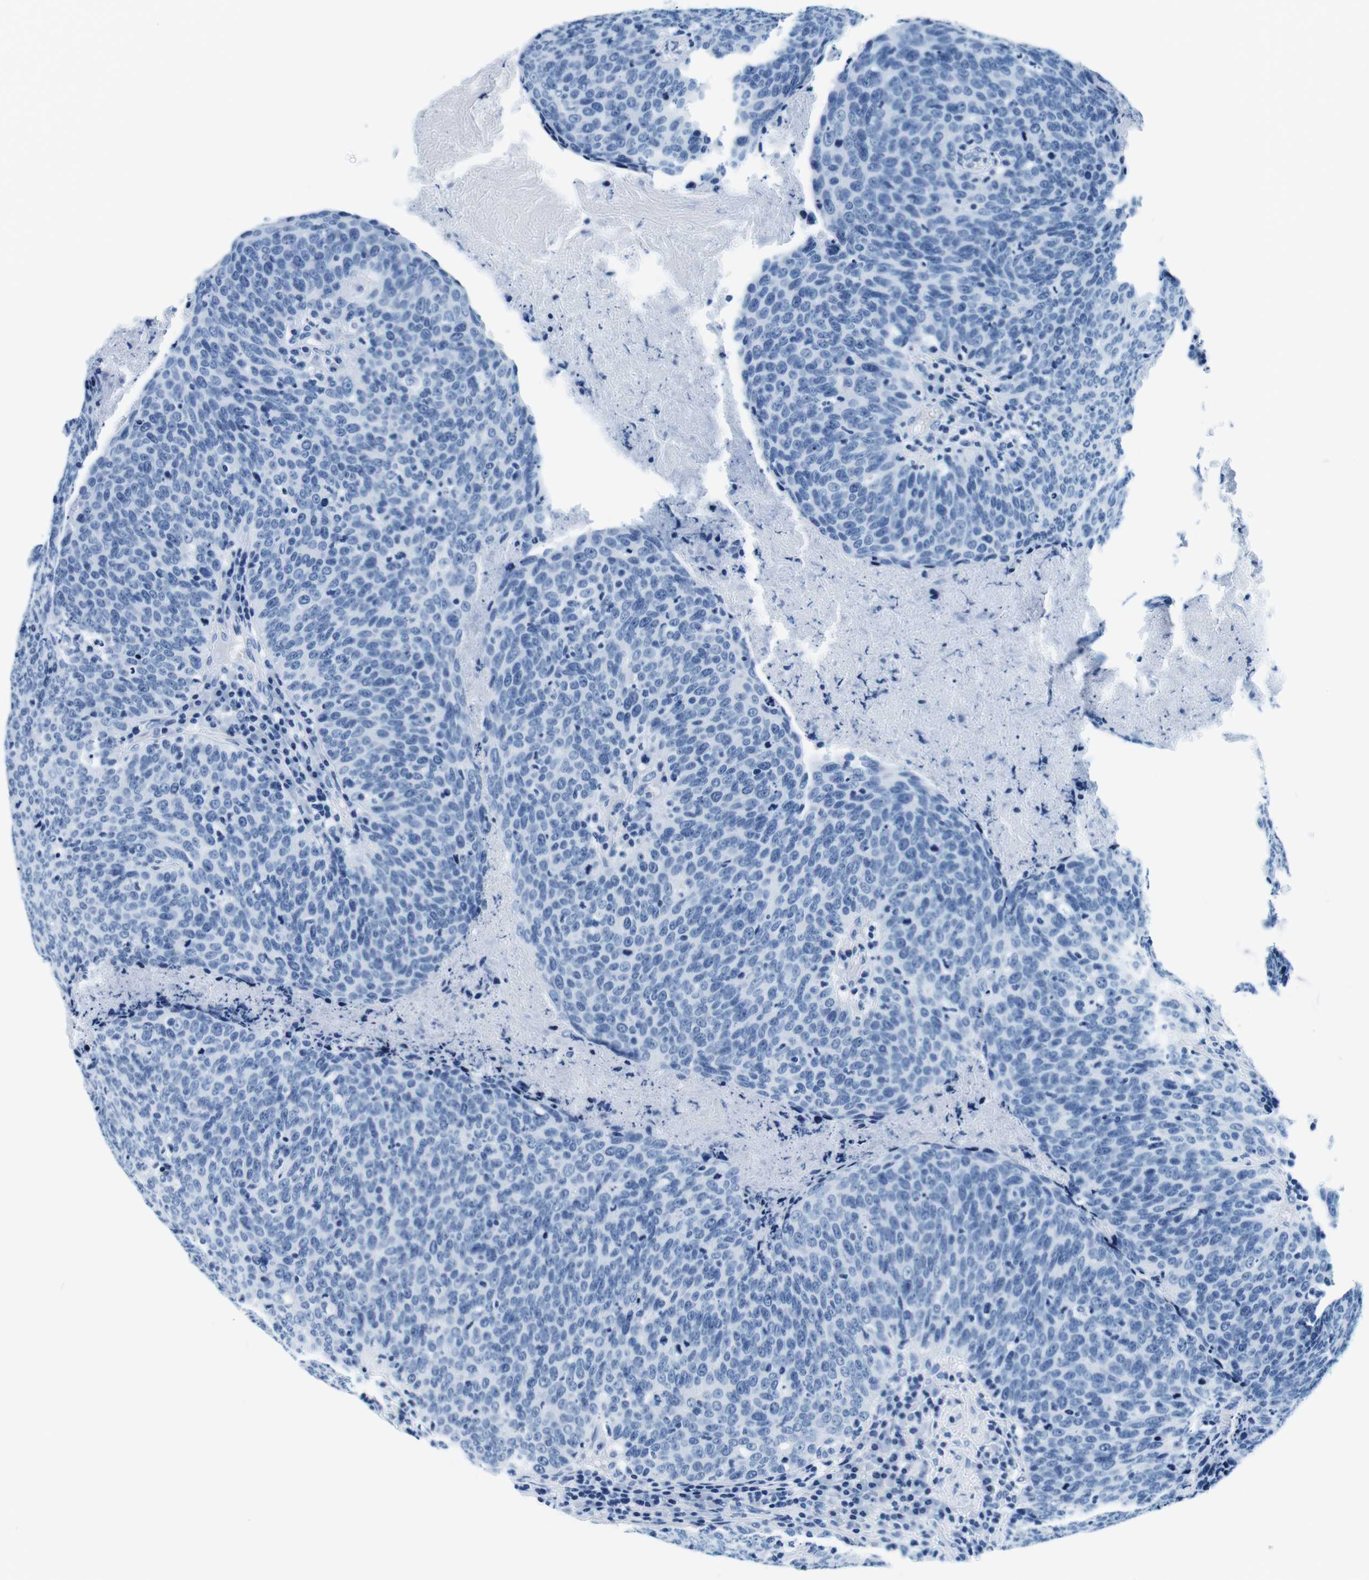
{"staining": {"intensity": "negative", "quantity": "none", "location": "none"}, "tissue": "head and neck cancer", "cell_type": "Tumor cells", "image_type": "cancer", "snomed": [{"axis": "morphology", "description": "Squamous cell carcinoma, NOS"}, {"axis": "morphology", "description": "Squamous cell carcinoma, metastatic, NOS"}, {"axis": "topography", "description": "Lymph node"}, {"axis": "topography", "description": "Head-Neck"}], "caption": "Tumor cells show no significant staining in head and neck cancer (squamous cell carcinoma).", "gene": "ELANE", "patient": {"sex": "male", "age": 62}}